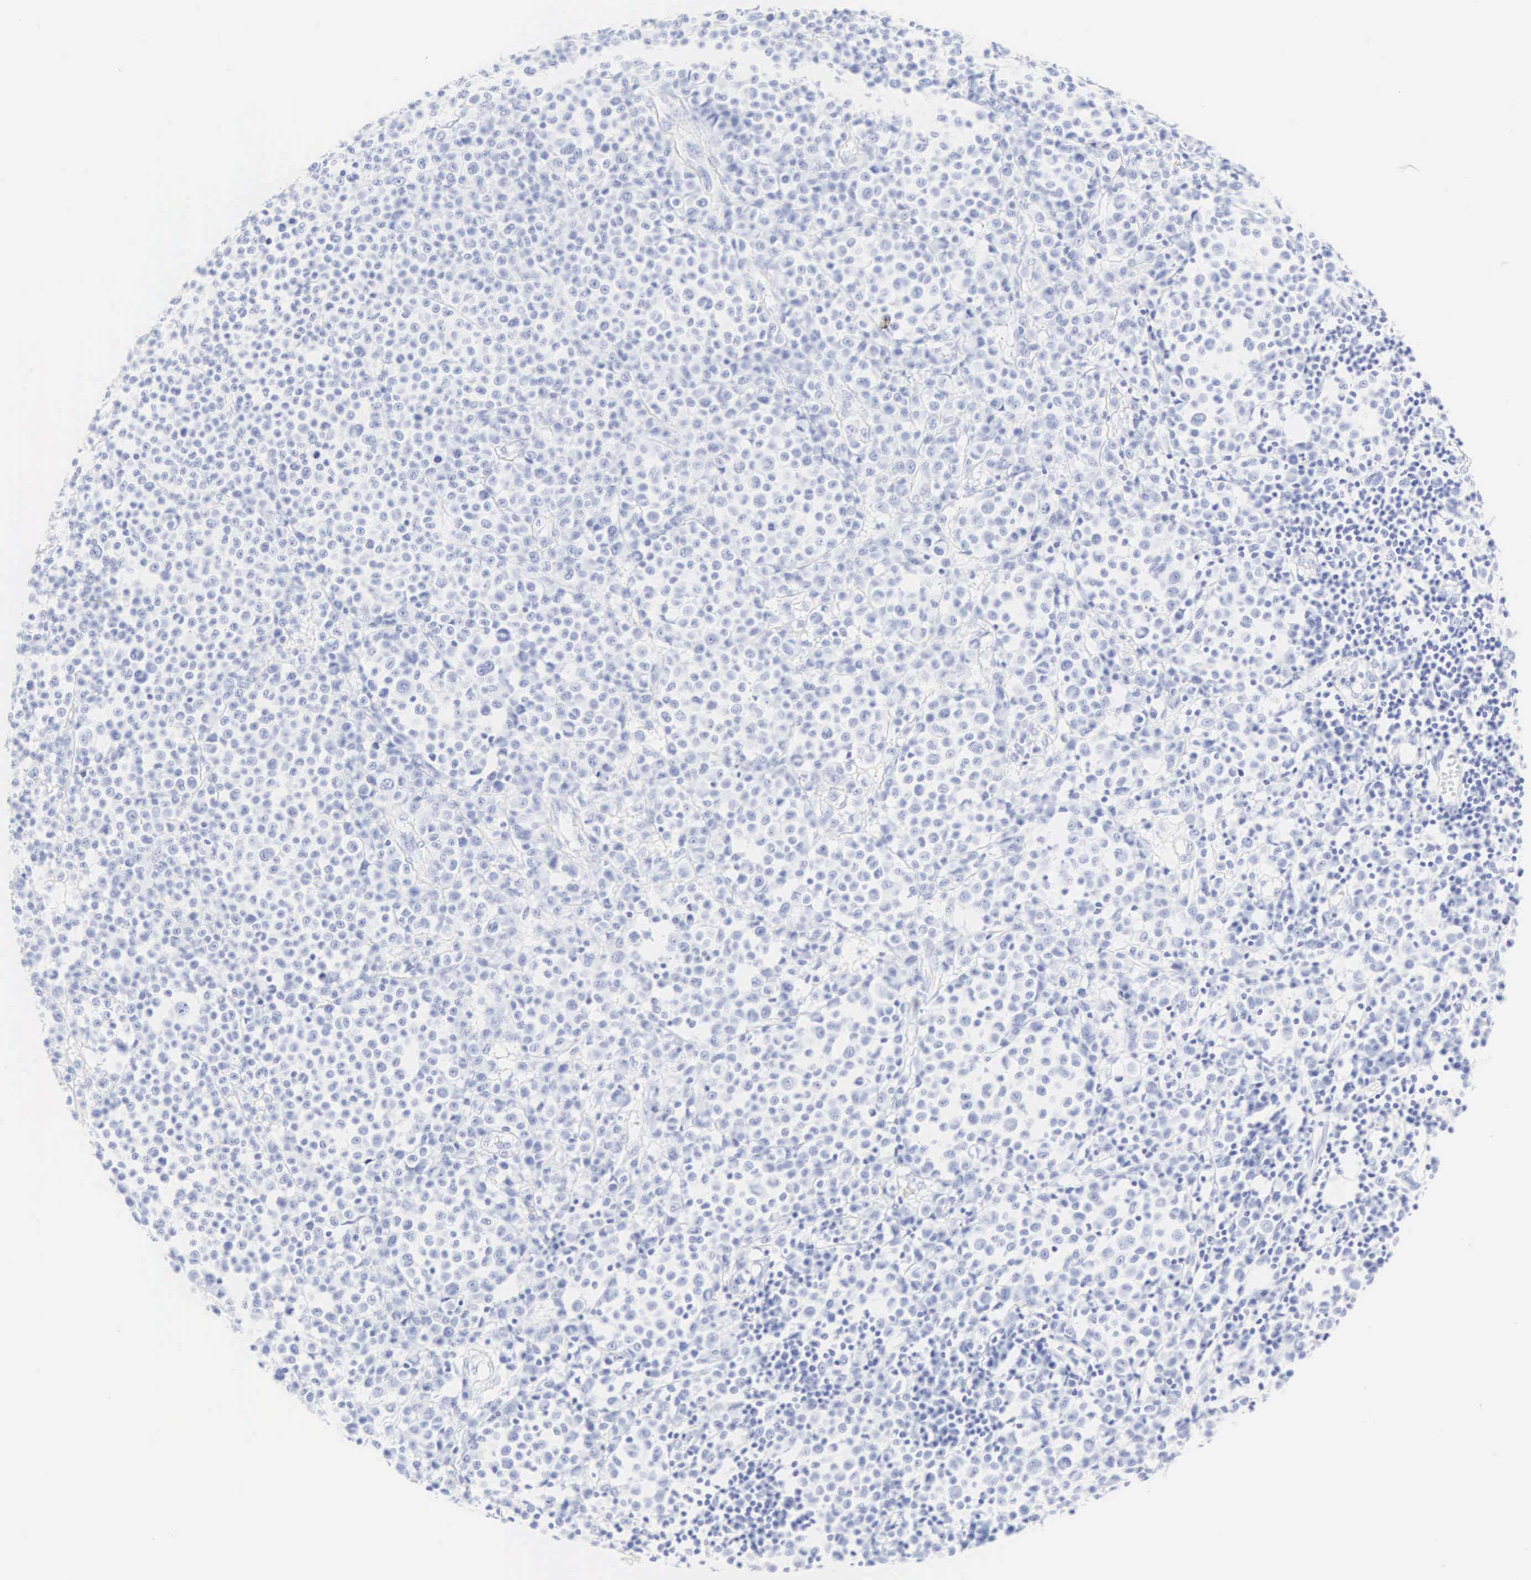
{"staining": {"intensity": "negative", "quantity": "none", "location": "none"}, "tissue": "melanoma", "cell_type": "Tumor cells", "image_type": "cancer", "snomed": [{"axis": "morphology", "description": "Malignant melanoma, Metastatic site"}, {"axis": "topography", "description": "Skin"}], "caption": "Melanoma was stained to show a protein in brown. There is no significant expression in tumor cells.", "gene": "CGB3", "patient": {"sex": "male", "age": 32}}